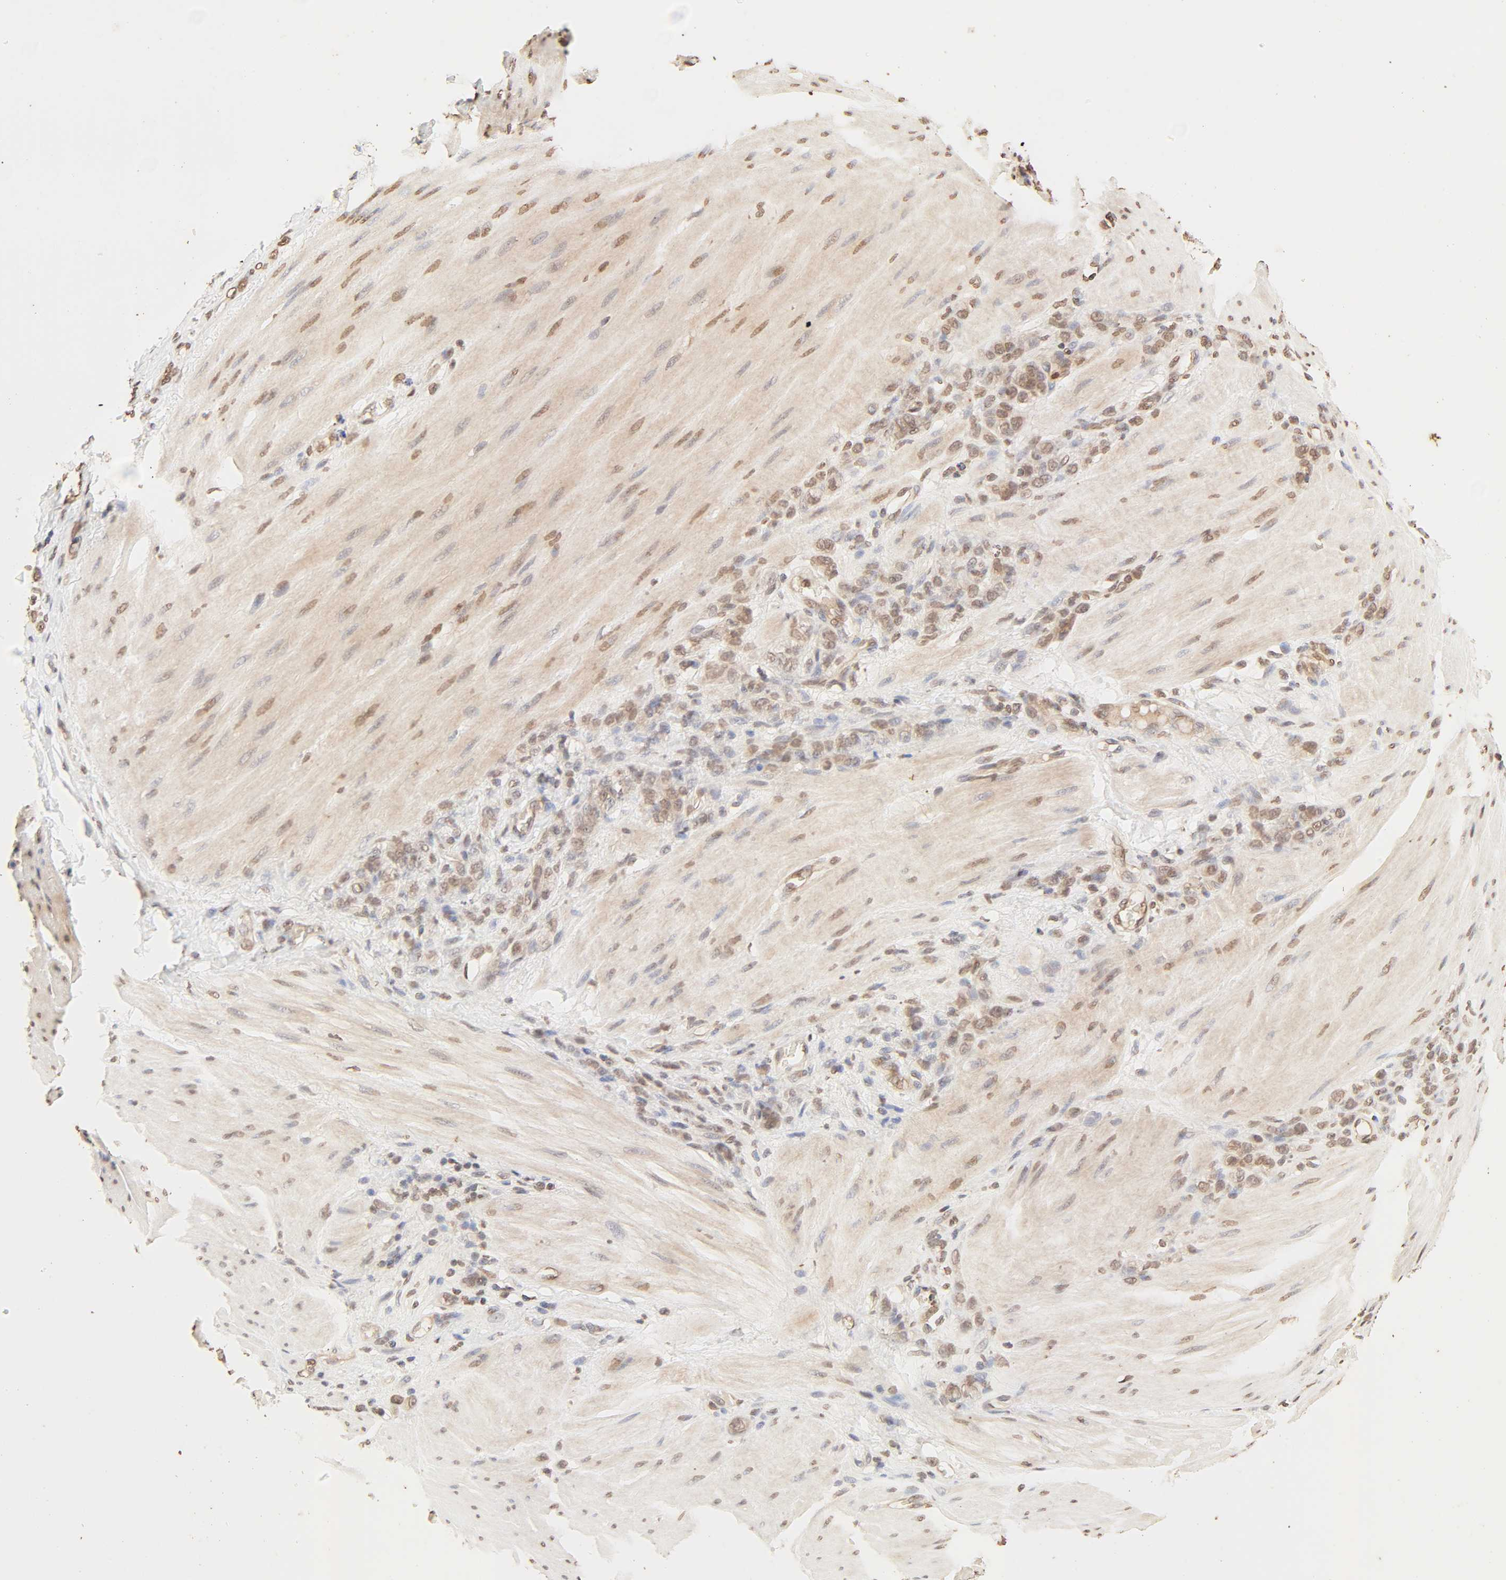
{"staining": {"intensity": "moderate", "quantity": ">75%", "location": "cytoplasmic/membranous,nuclear"}, "tissue": "stomach cancer", "cell_type": "Tumor cells", "image_type": "cancer", "snomed": [{"axis": "morphology", "description": "Adenocarcinoma, NOS"}, {"axis": "topography", "description": "Stomach"}], "caption": "This histopathology image displays IHC staining of stomach adenocarcinoma, with medium moderate cytoplasmic/membranous and nuclear expression in approximately >75% of tumor cells.", "gene": "TBL1X", "patient": {"sex": "male", "age": 82}}